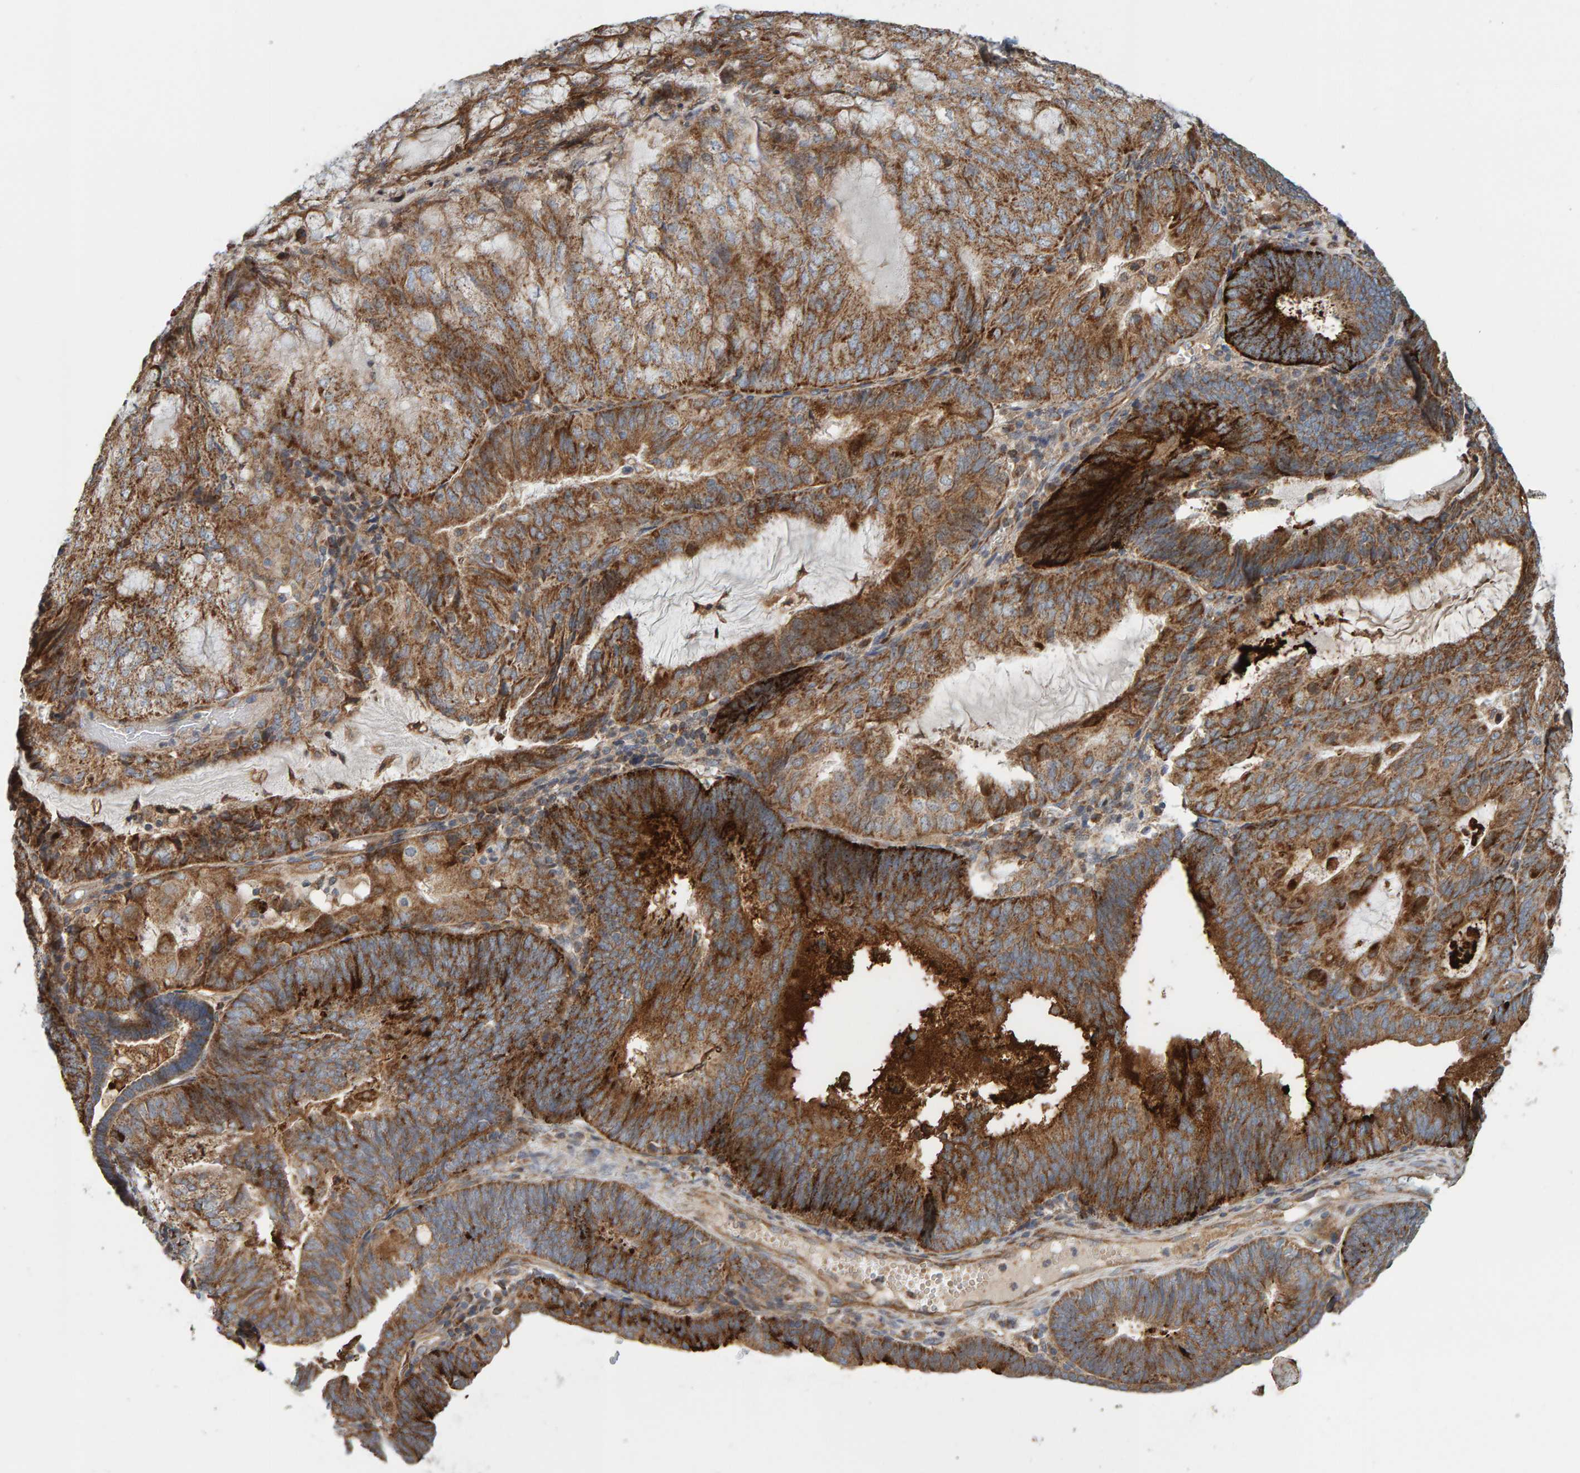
{"staining": {"intensity": "strong", "quantity": ">75%", "location": "cytoplasmic/membranous"}, "tissue": "endometrial cancer", "cell_type": "Tumor cells", "image_type": "cancer", "snomed": [{"axis": "morphology", "description": "Adenocarcinoma, NOS"}, {"axis": "topography", "description": "Endometrium"}], "caption": "There is high levels of strong cytoplasmic/membranous expression in tumor cells of endometrial cancer (adenocarcinoma), as demonstrated by immunohistochemical staining (brown color).", "gene": "MRPL45", "patient": {"sex": "female", "age": 81}}